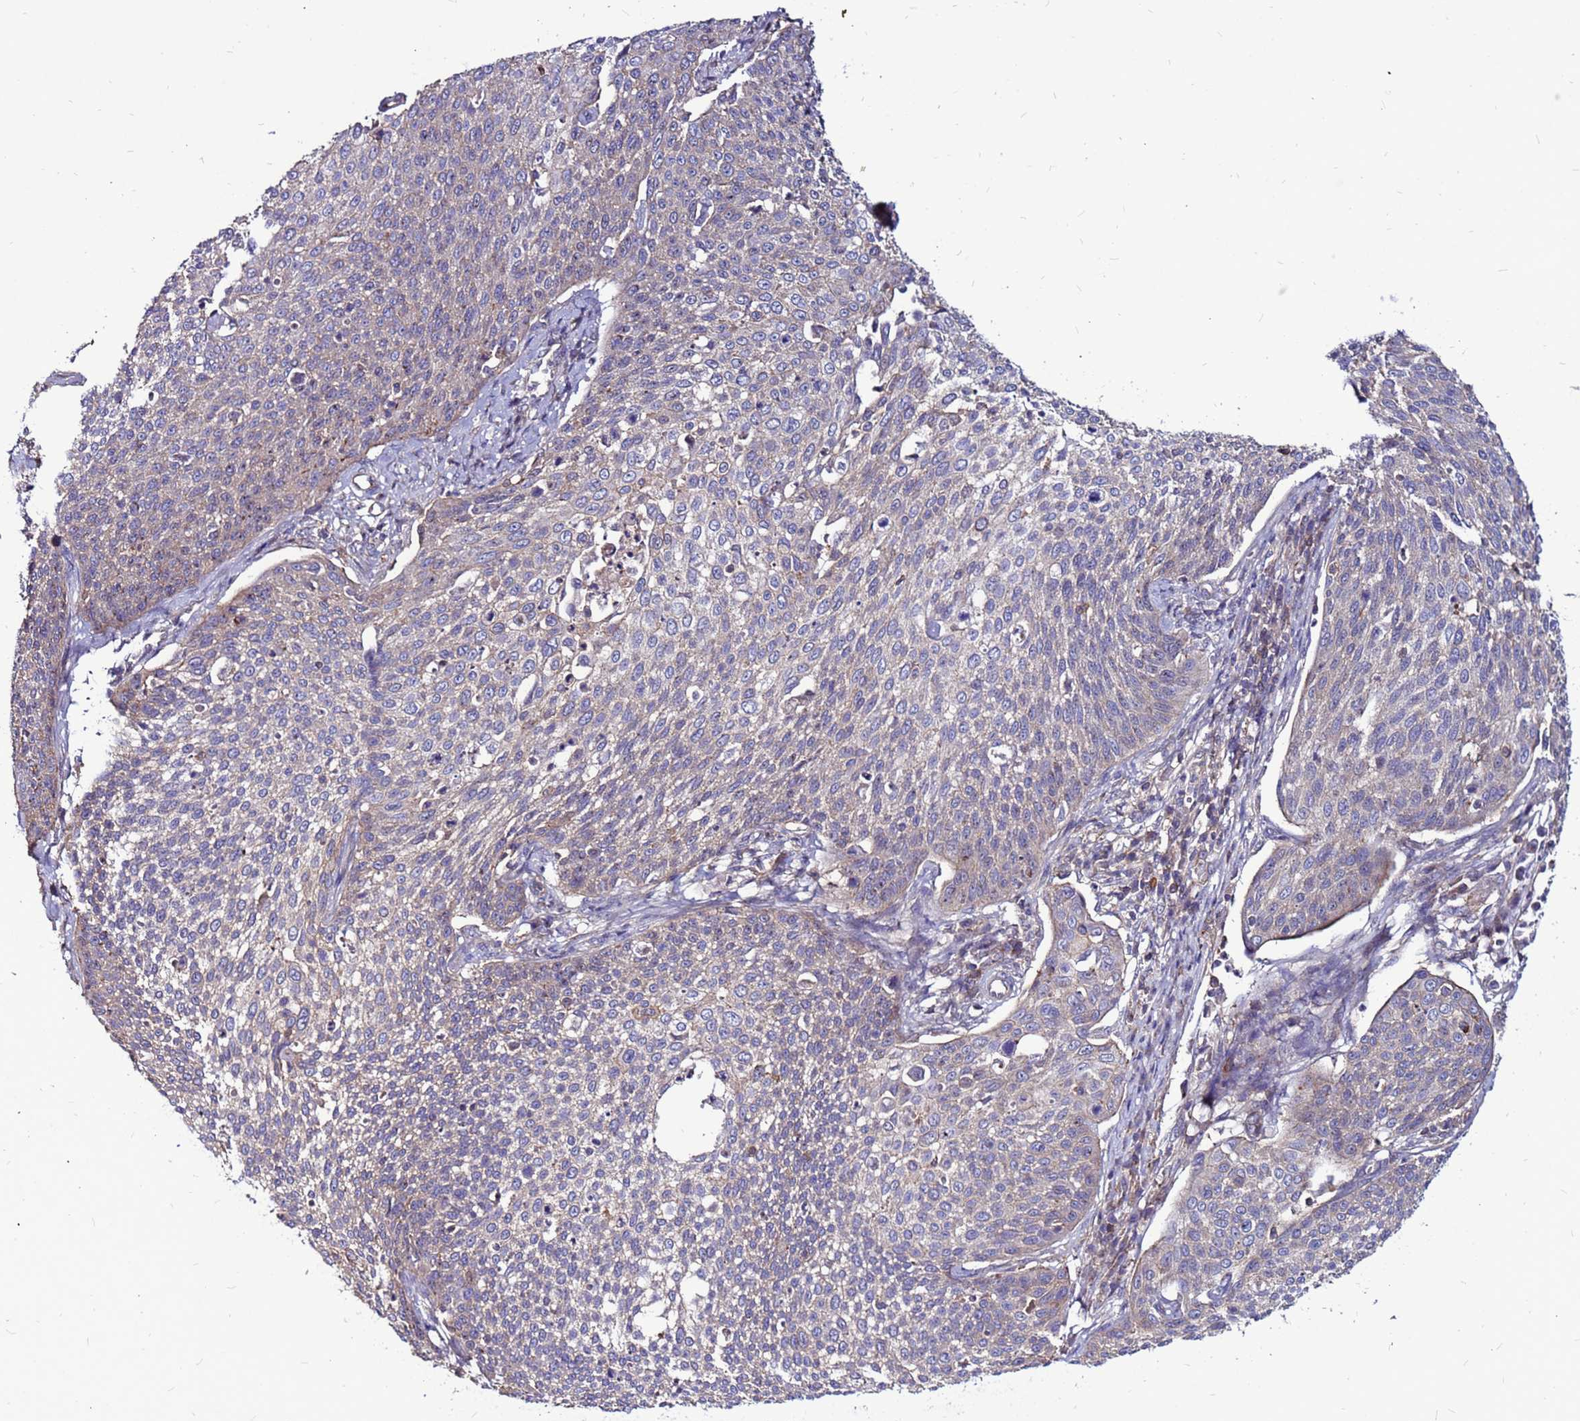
{"staining": {"intensity": "weak", "quantity": "<25%", "location": "cytoplasmic/membranous"}, "tissue": "cervical cancer", "cell_type": "Tumor cells", "image_type": "cancer", "snomed": [{"axis": "morphology", "description": "Squamous cell carcinoma, NOS"}, {"axis": "topography", "description": "Cervix"}], "caption": "Tumor cells show no significant staining in cervical cancer (squamous cell carcinoma). (Brightfield microscopy of DAB IHC at high magnification).", "gene": "NRN1L", "patient": {"sex": "female", "age": 34}}